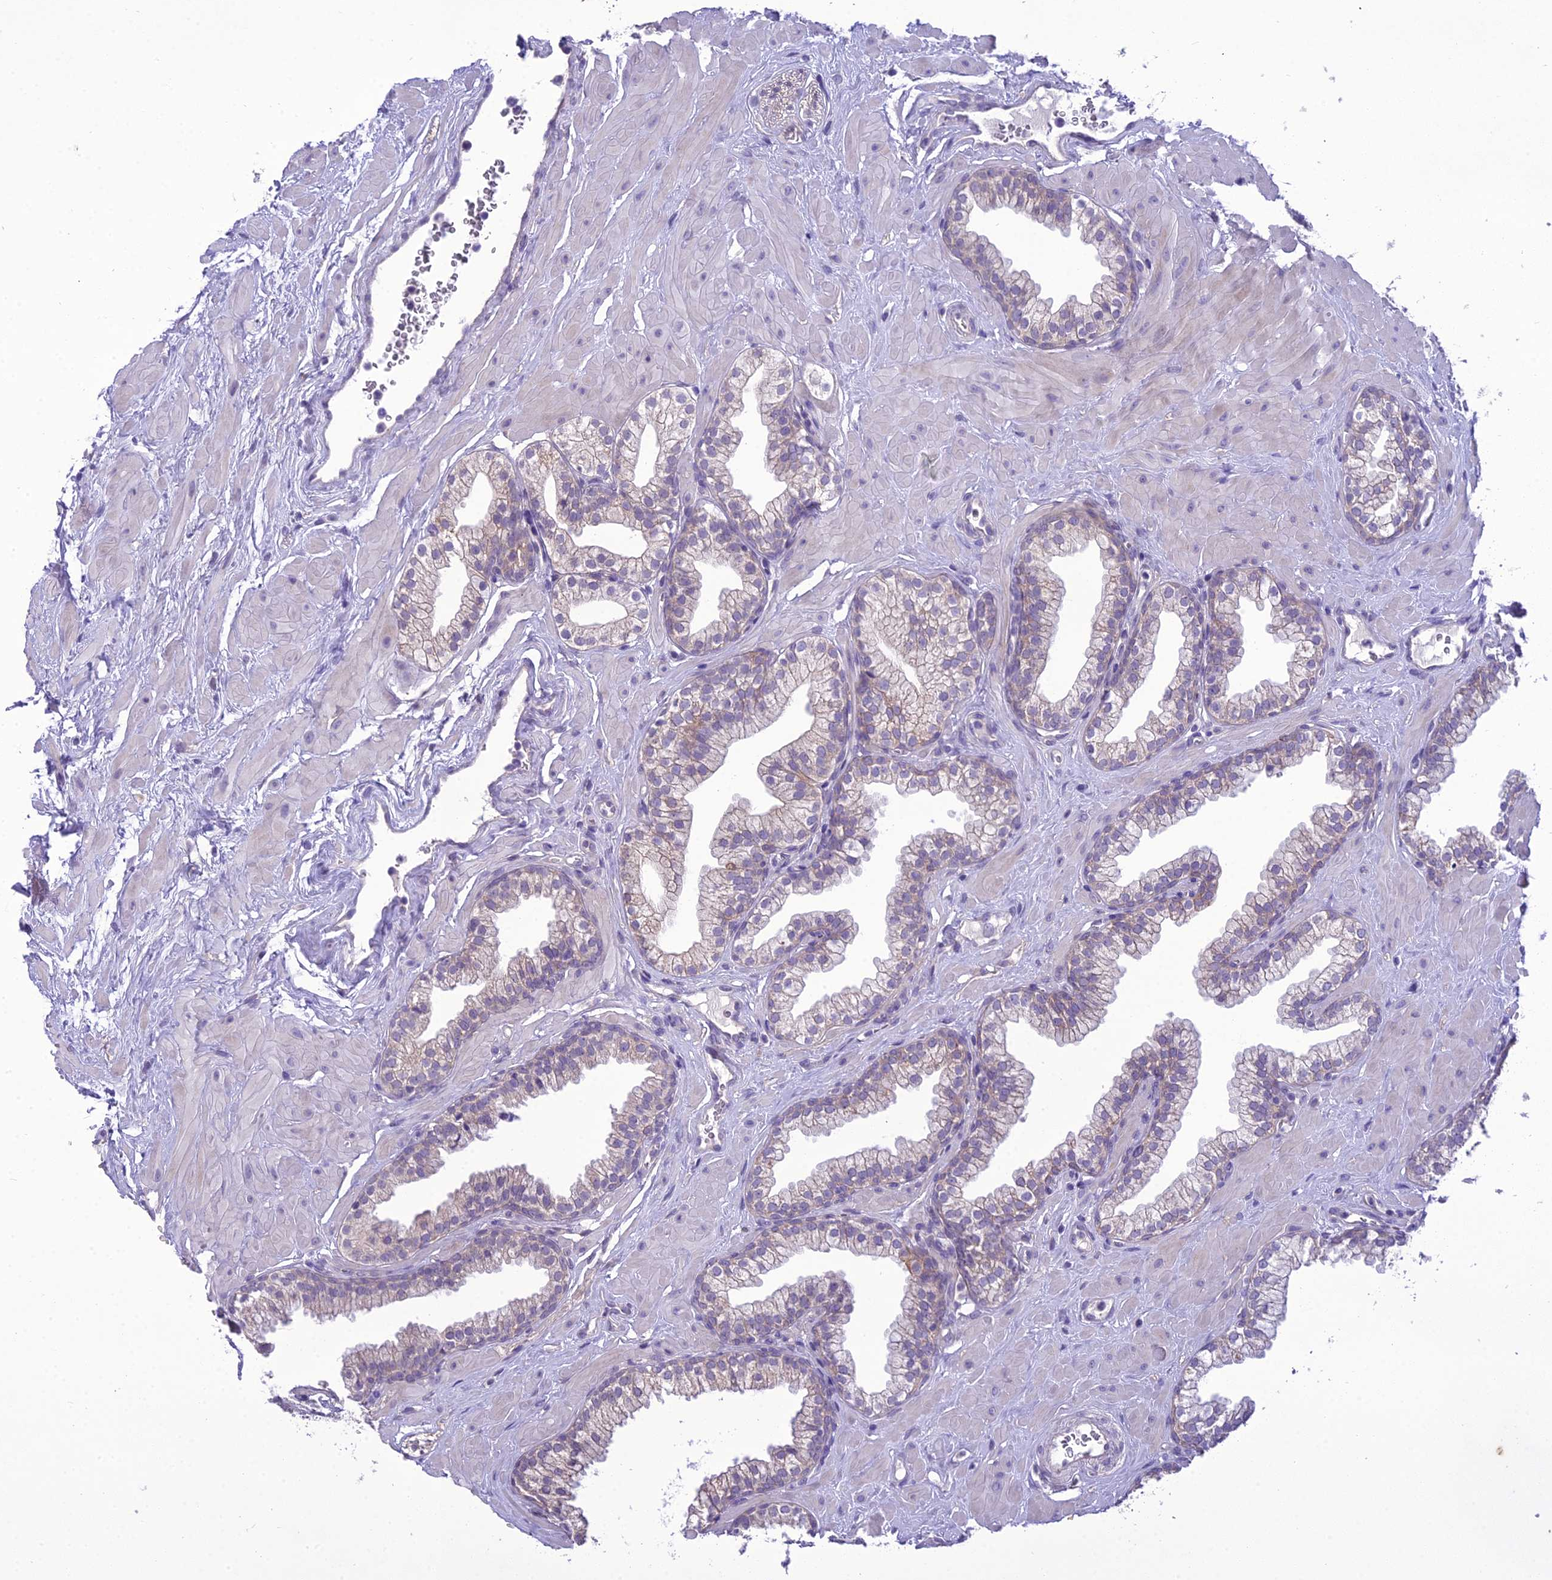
{"staining": {"intensity": "moderate", "quantity": "<25%", "location": "cytoplasmic/membranous"}, "tissue": "prostate", "cell_type": "Glandular cells", "image_type": "normal", "snomed": [{"axis": "morphology", "description": "Normal tissue, NOS"}, {"axis": "morphology", "description": "Urothelial carcinoma, Low grade"}, {"axis": "topography", "description": "Urinary bladder"}, {"axis": "topography", "description": "Prostate"}], "caption": "A high-resolution photomicrograph shows IHC staining of benign prostate, which reveals moderate cytoplasmic/membranous positivity in approximately <25% of glandular cells.", "gene": "SCRT1", "patient": {"sex": "male", "age": 60}}